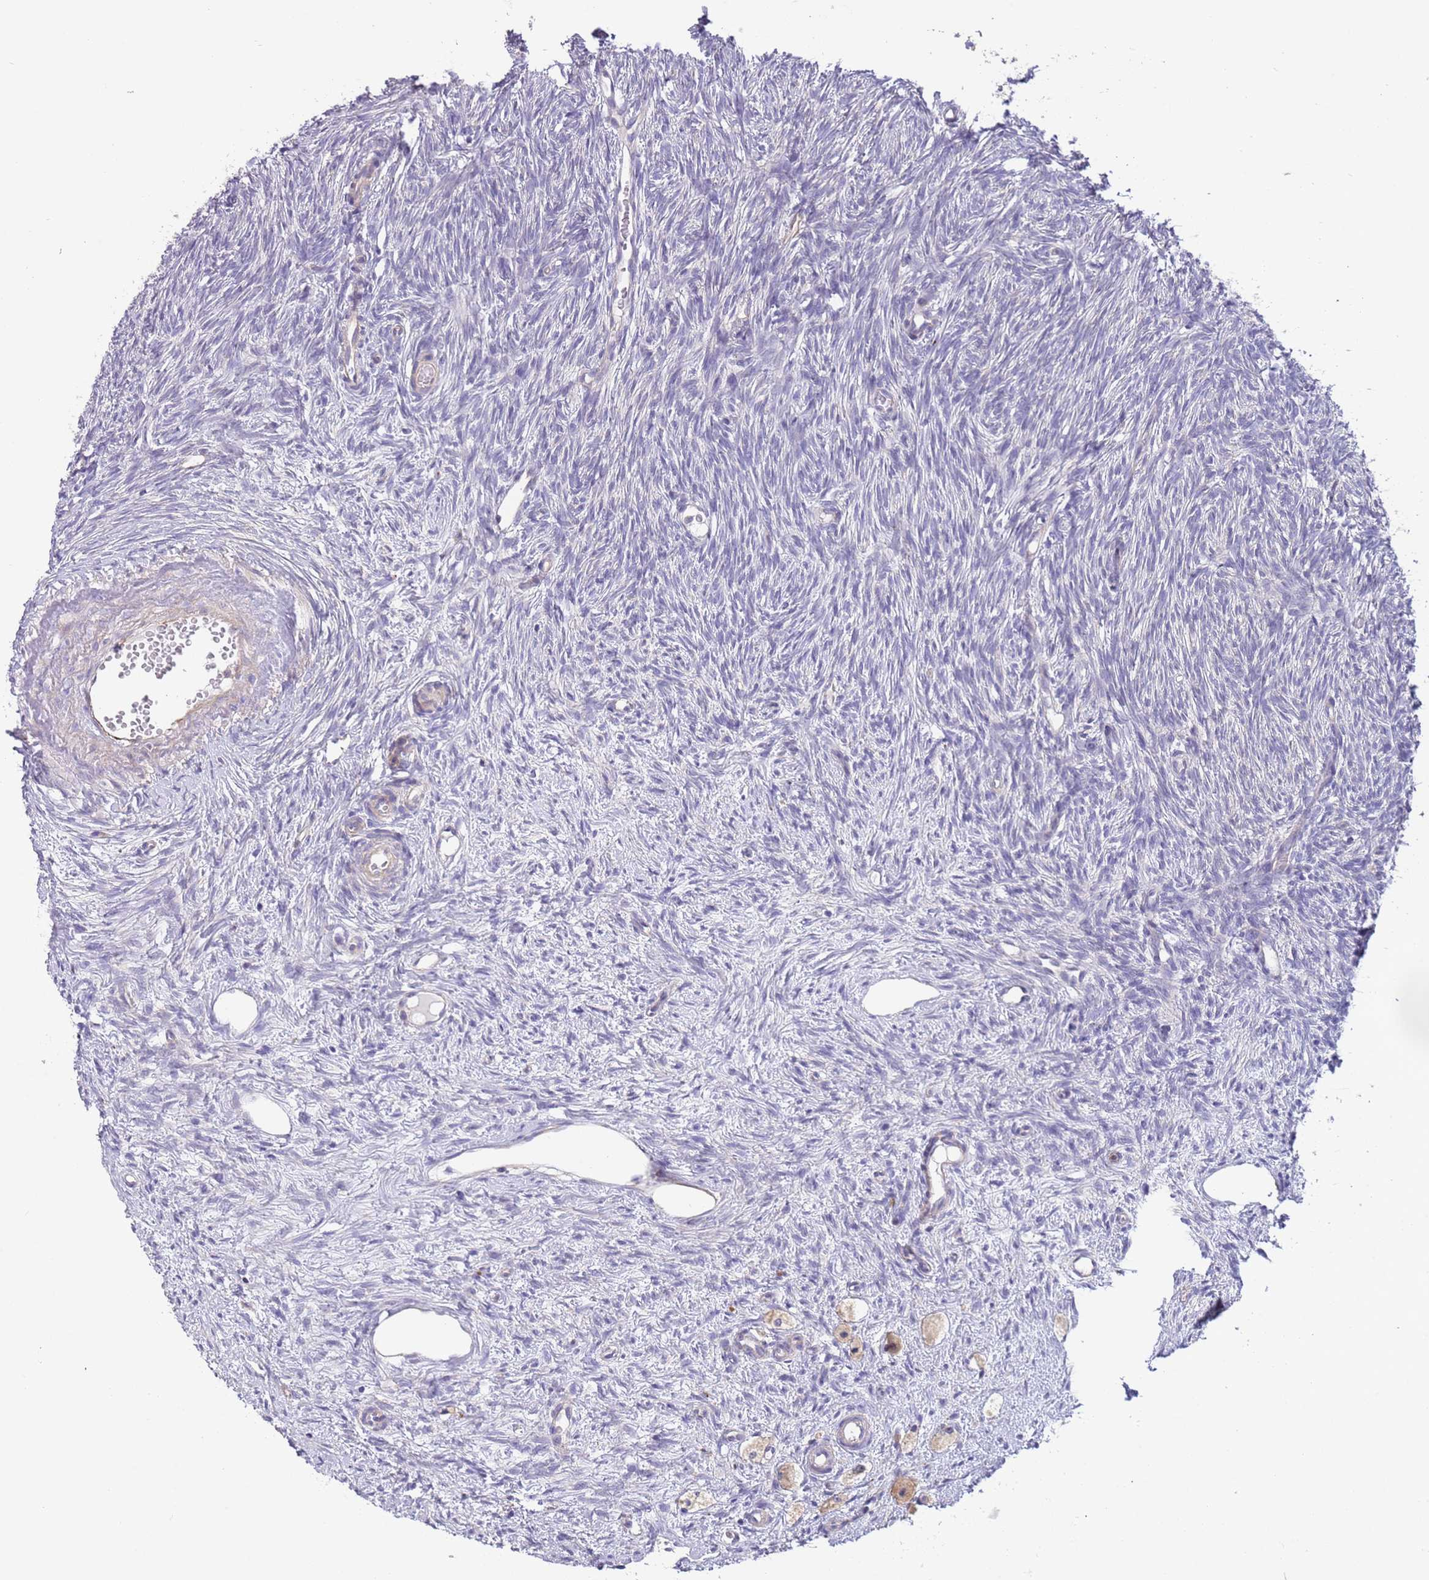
{"staining": {"intensity": "moderate", "quantity": ">75%", "location": "cytoplasmic/membranous"}, "tissue": "ovary", "cell_type": "Follicle cells", "image_type": "normal", "snomed": [{"axis": "morphology", "description": "Normal tissue, NOS"}, {"axis": "topography", "description": "Ovary"}], "caption": "A medium amount of moderate cytoplasmic/membranous expression is seen in approximately >75% of follicle cells in normal ovary.", "gene": "ARMCX6", "patient": {"sex": "female", "age": 51}}